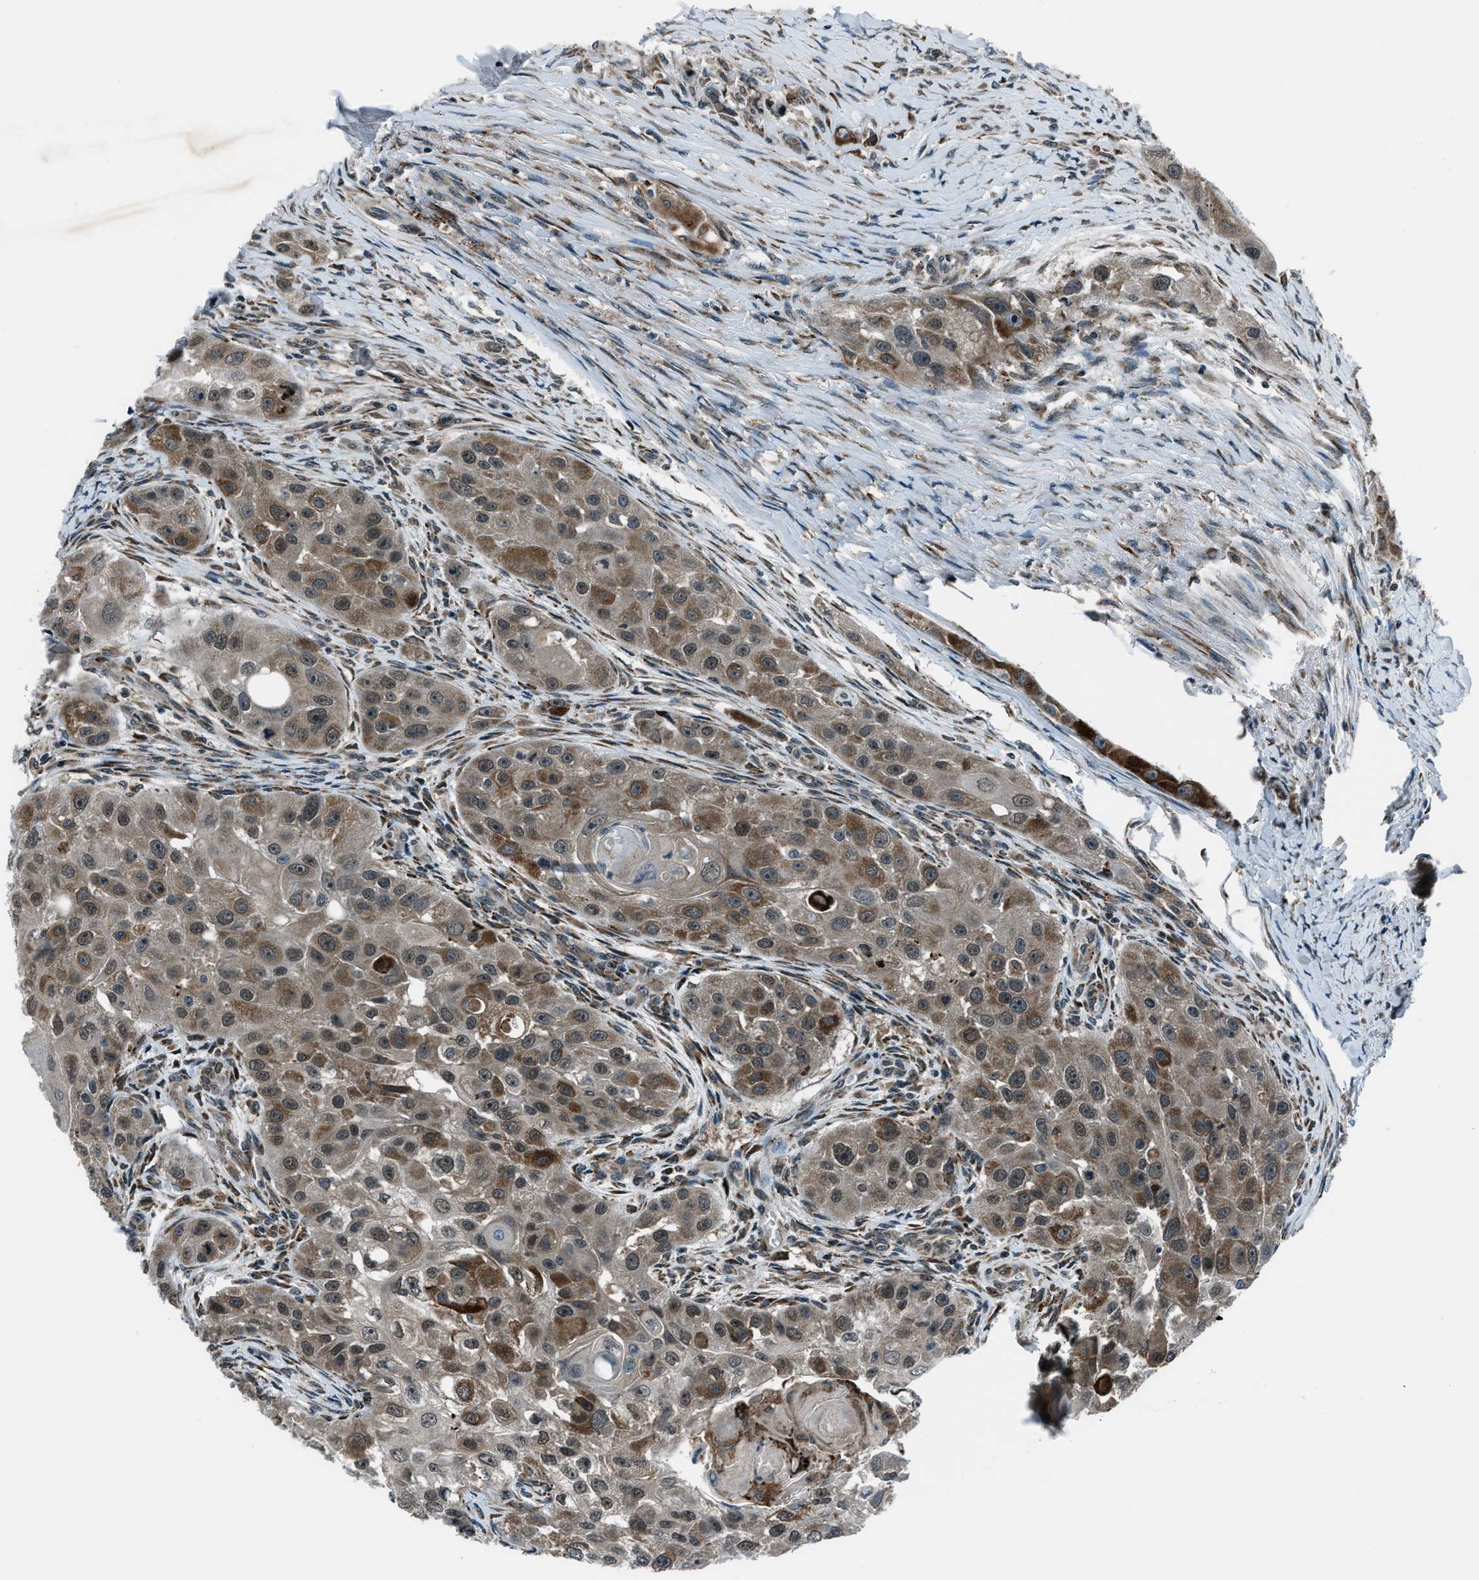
{"staining": {"intensity": "moderate", "quantity": ">75%", "location": "cytoplasmic/membranous"}, "tissue": "head and neck cancer", "cell_type": "Tumor cells", "image_type": "cancer", "snomed": [{"axis": "morphology", "description": "Normal tissue, NOS"}, {"axis": "morphology", "description": "Squamous cell carcinoma, NOS"}, {"axis": "topography", "description": "Skeletal muscle"}, {"axis": "topography", "description": "Head-Neck"}], "caption": "DAB (3,3'-diaminobenzidine) immunohistochemical staining of human squamous cell carcinoma (head and neck) reveals moderate cytoplasmic/membranous protein expression in approximately >75% of tumor cells.", "gene": "ACTL9", "patient": {"sex": "male", "age": 51}}